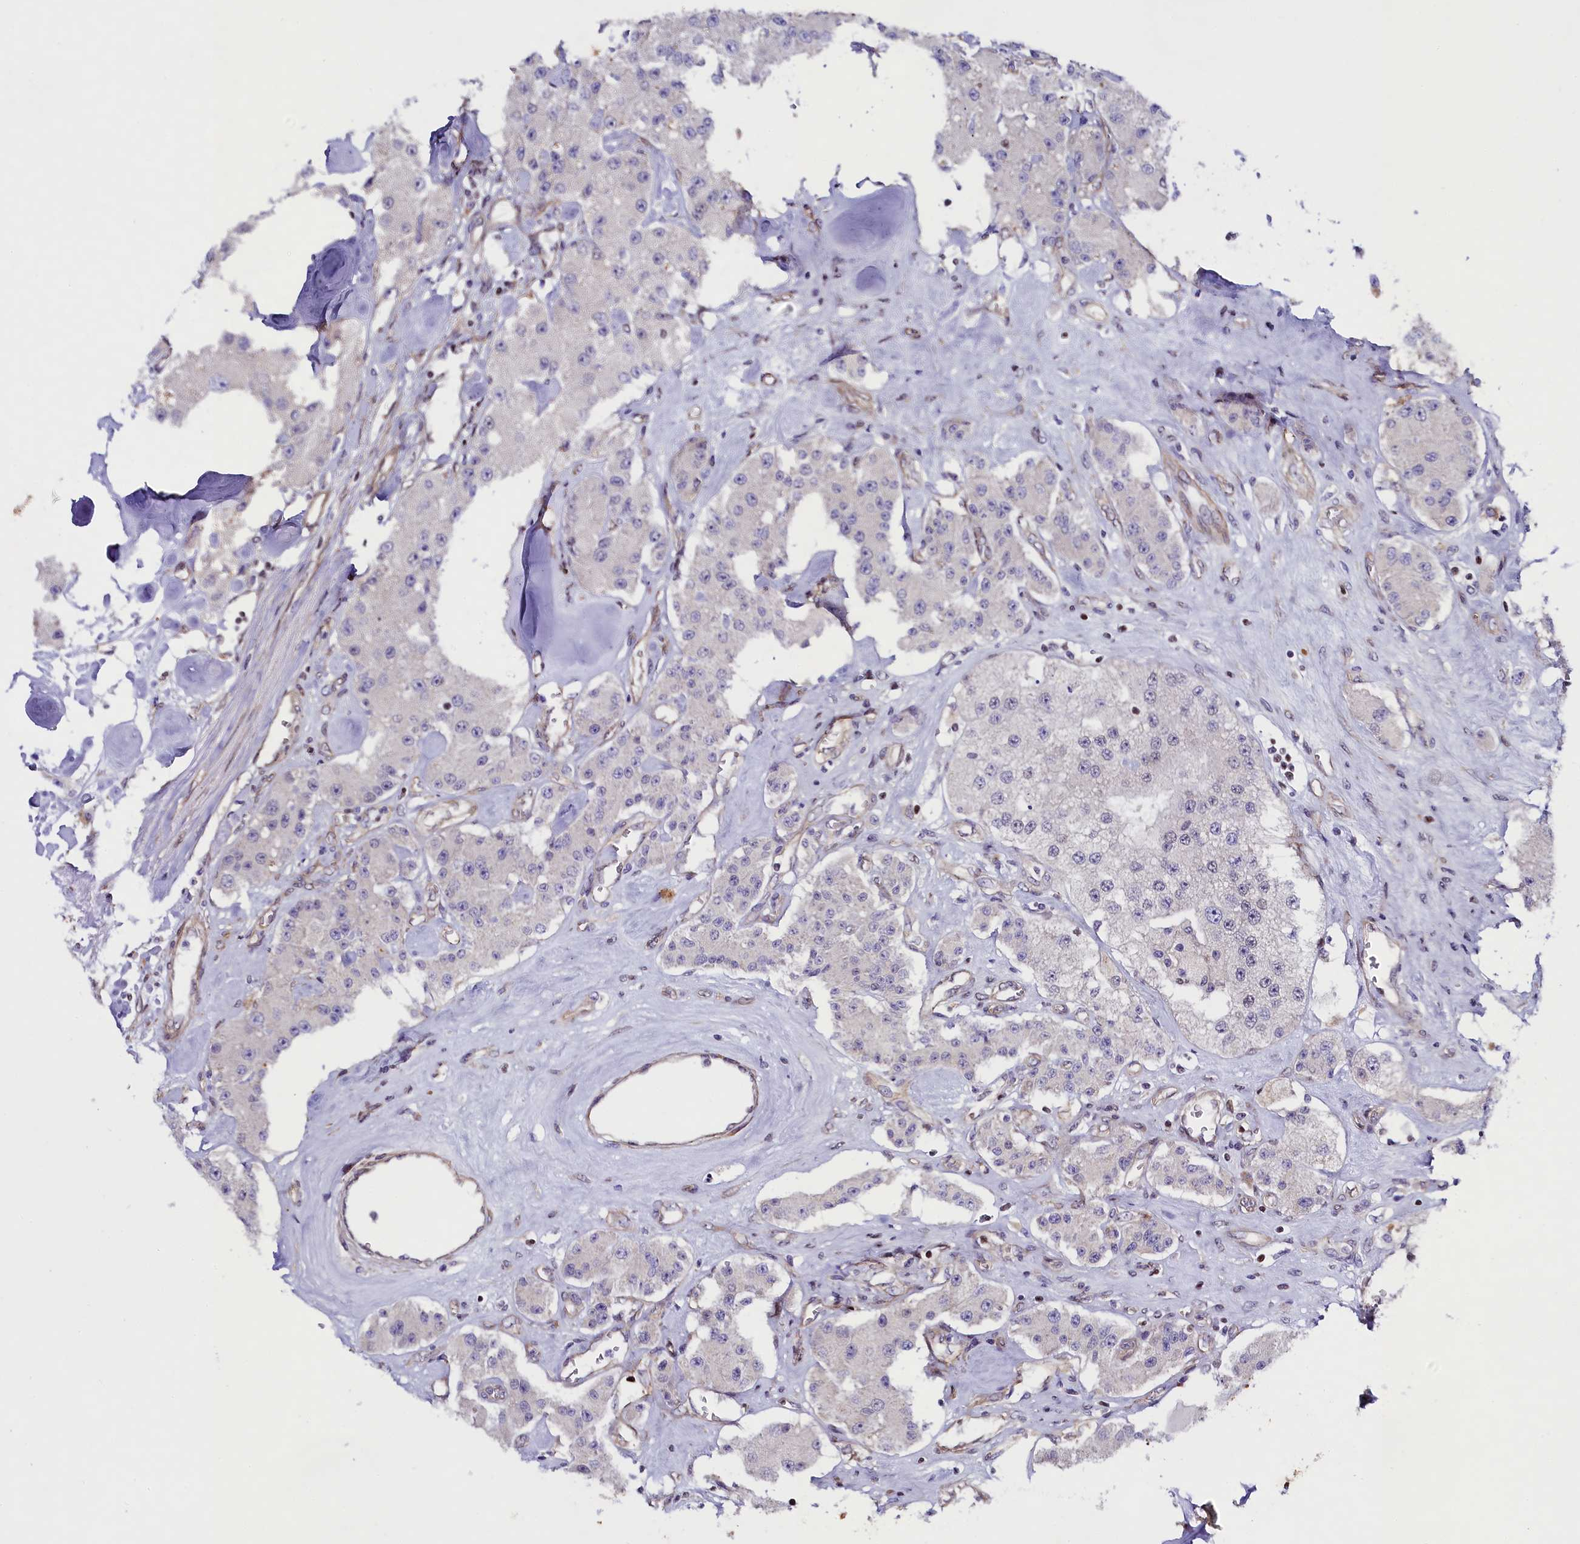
{"staining": {"intensity": "negative", "quantity": "none", "location": "none"}, "tissue": "carcinoid", "cell_type": "Tumor cells", "image_type": "cancer", "snomed": [{"axis": "morphology", "description": "Carcinoid, malignant, NOS"}, {"axis": "topography", "description": "Pancreas"}], "caption": "This is a photomicrograph of immunohistochemistry (IHC) staining of malignant carcinoid, which shows no positivity in tumor cells.", "gene": "SP4", "patient": {"sex": "male", "age": 41}}